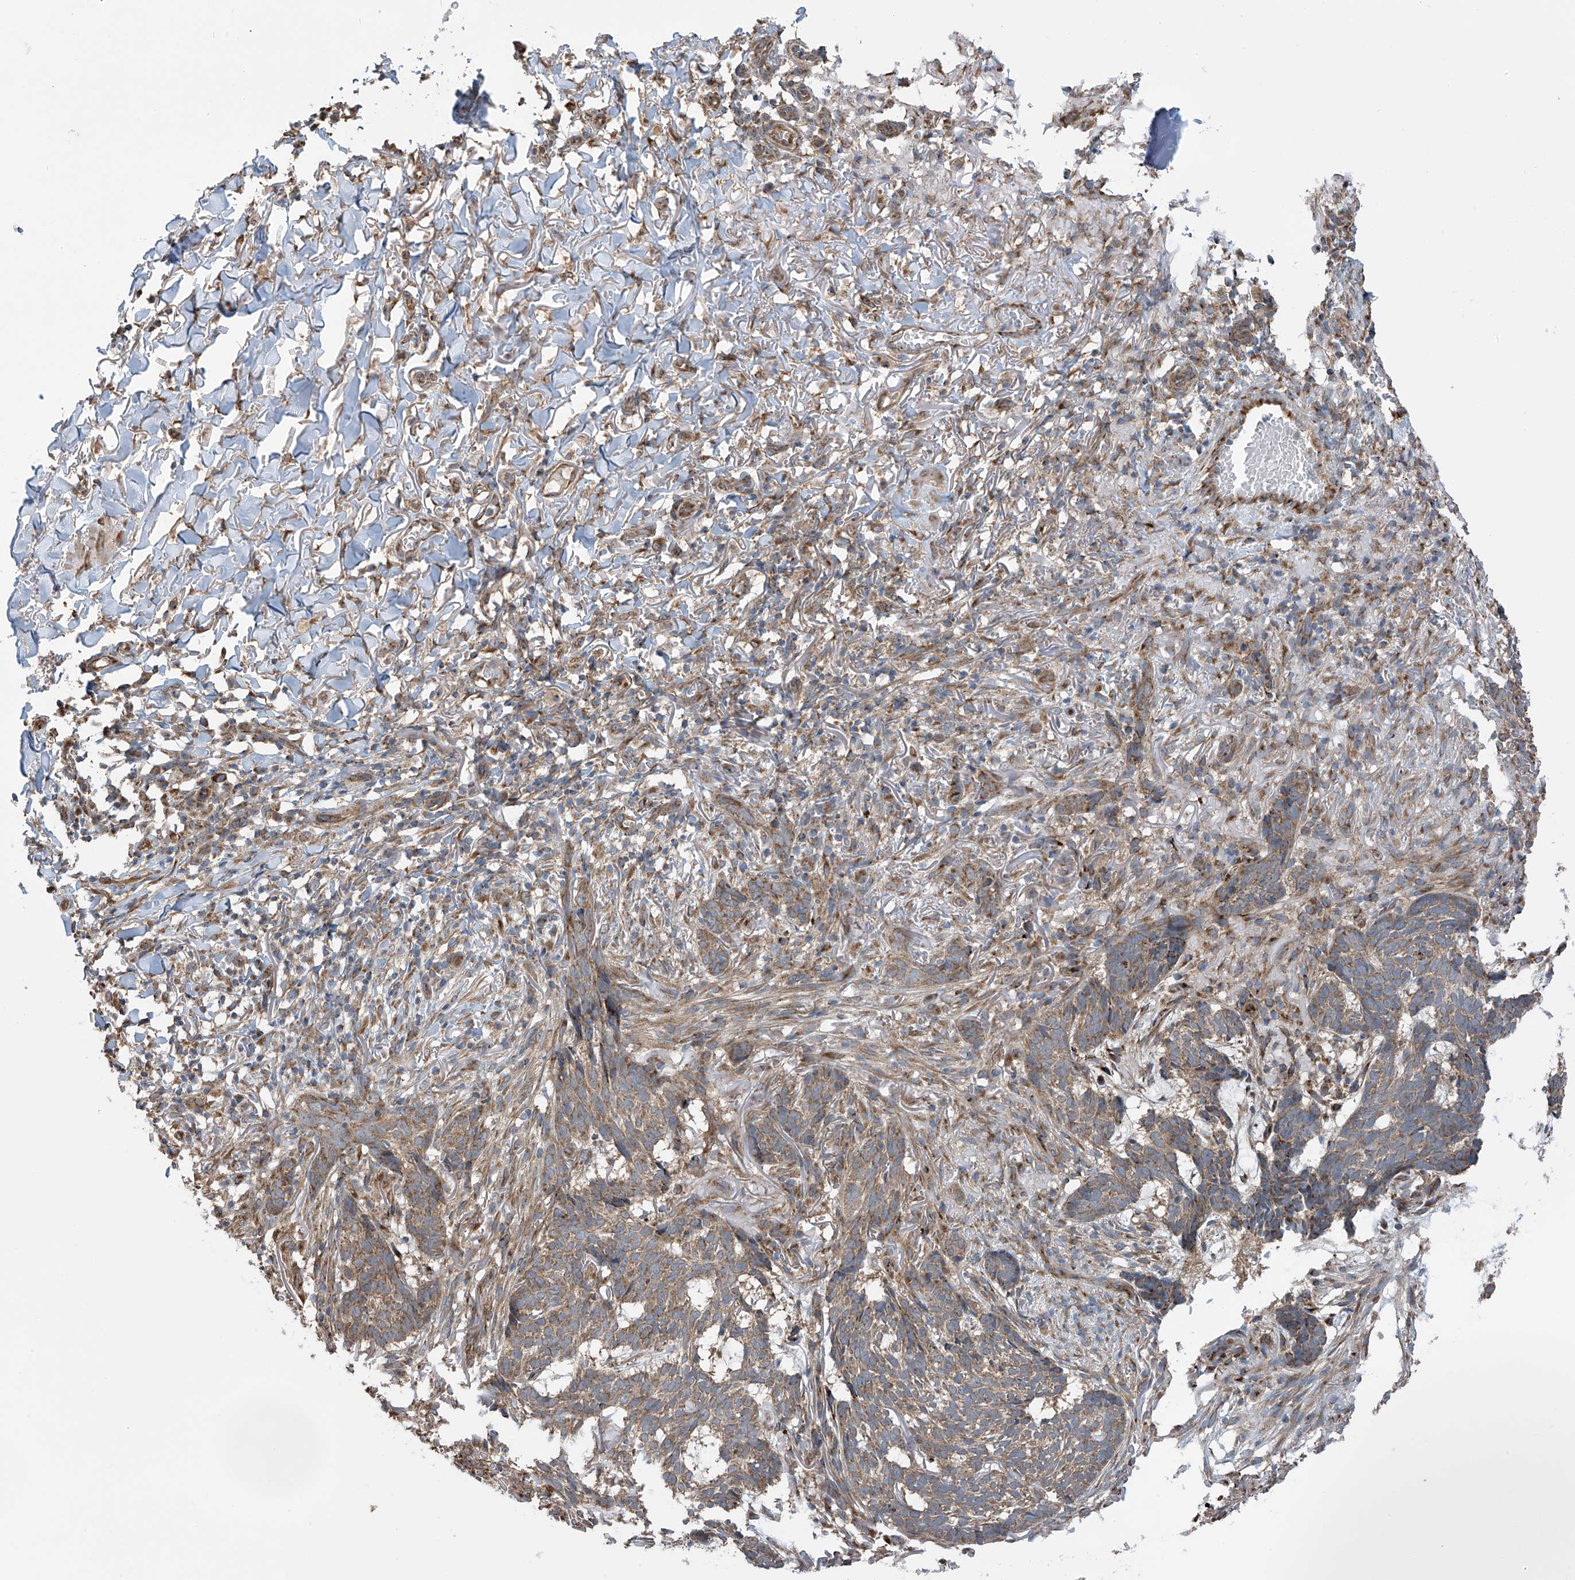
{"staining": {"intensity": "moderate", "quantity": ">75%", "location": "cytoplasmic/membranous"}, "tissue": "skin cancer", "cell_type": "Tumor cells", "image_type": "cancer", "snomed": [{"axis": "morphology", "description": "Basal cell carcinoma"}, {"axis": "topography", "description": "Skin"}], "caption": "Immunohistochemical staining of human skin cancer exhibits moderate cytoplasmic/membranous protein expression in about >75% of tumor cells. (DAB (3,3'-diaminobenzidine) IHC, brown staining for protein, blue staining for nuclei).", "gene": "PNPT1", "patient": {"sex": "male", "age": 85}}